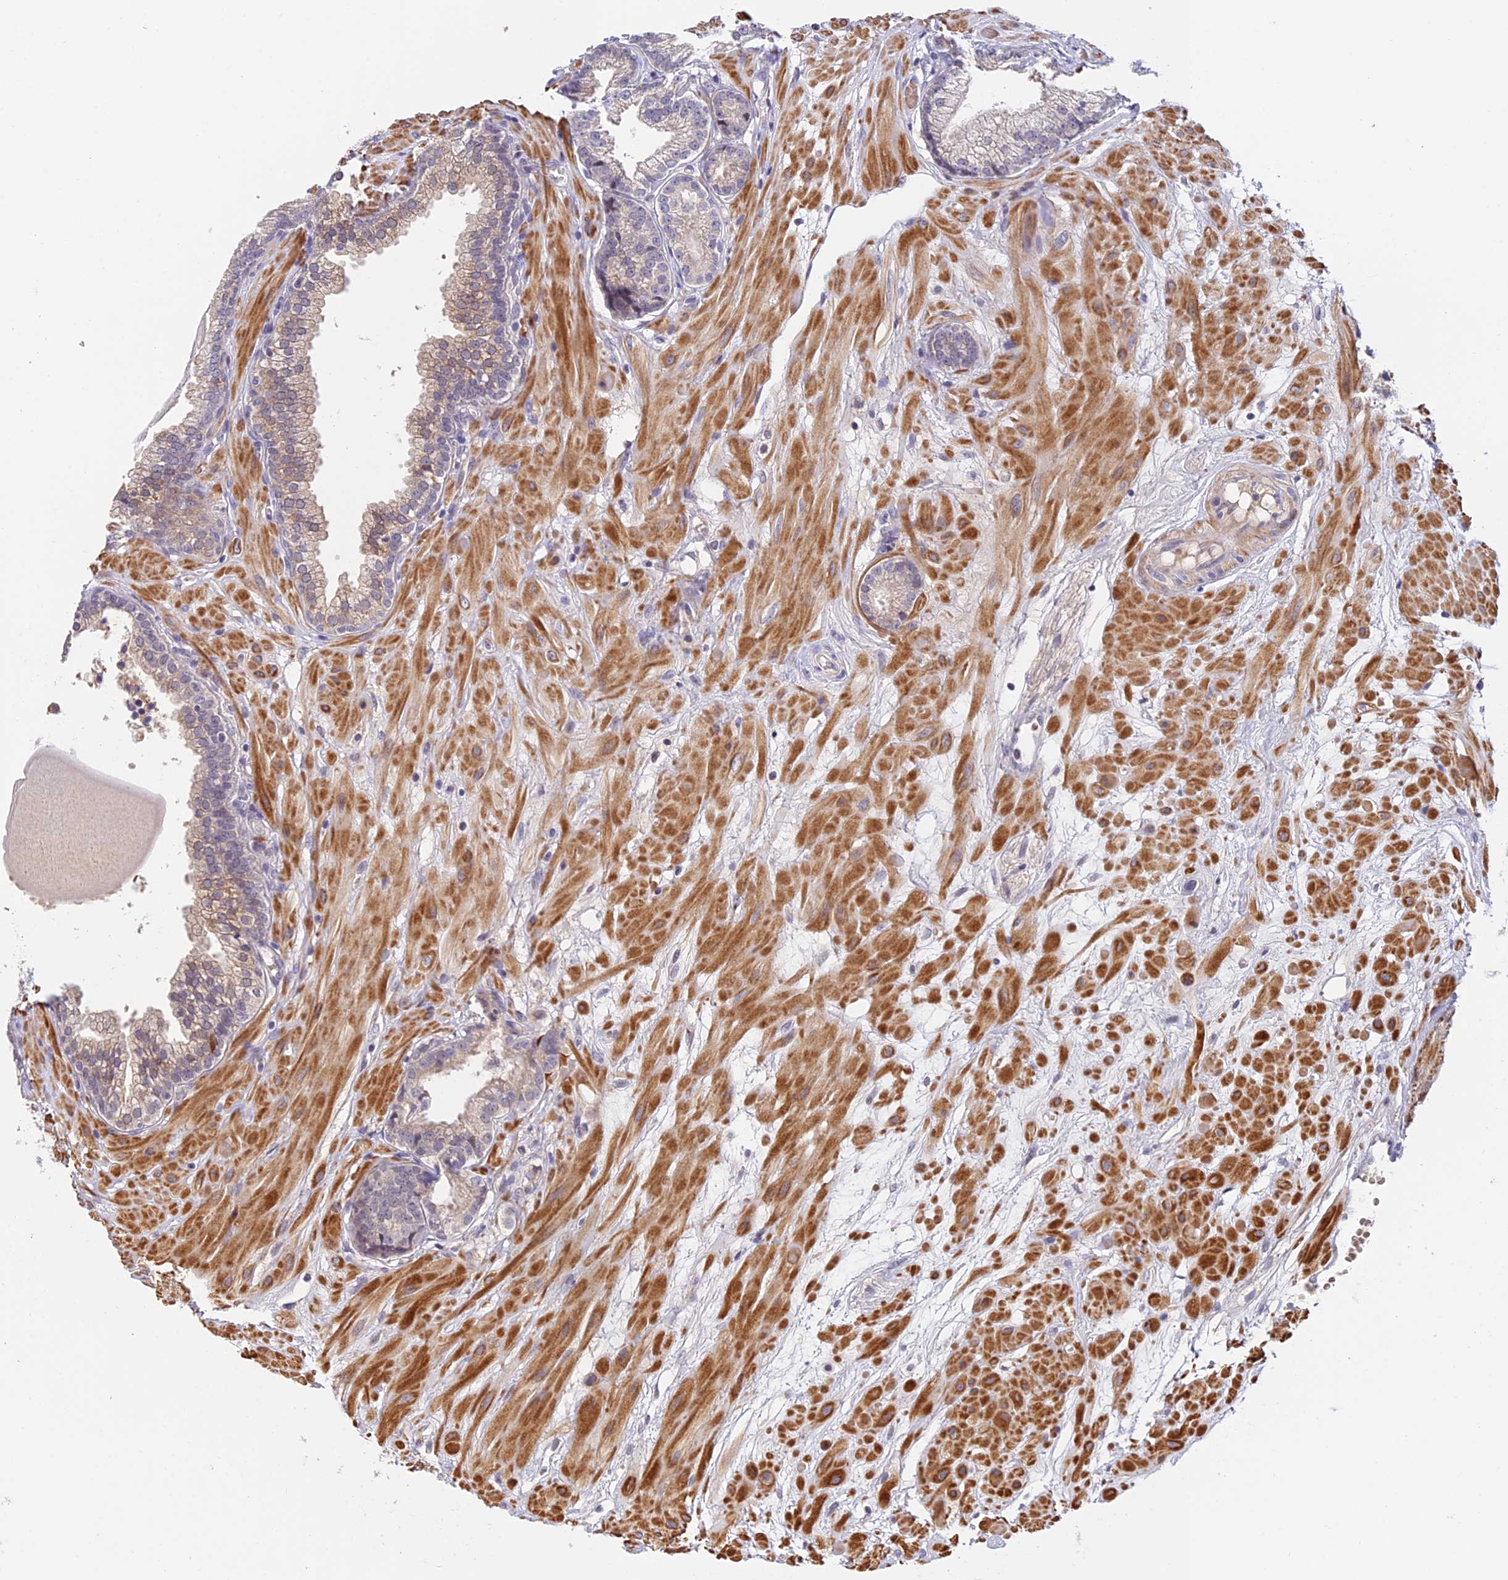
{"staining": {"intensity": "weak", "quantity": "<25%", "location": "cytoplasmic/membranous"}, "tissue": "prostate cancer", "cell_type": "Tumor cells", "image_type": "cancer", "snomed": [{"axis": "morphology", "description": "Adenocarcinoma, Low grade"}, {"axis": "topography", "description": "Prostate"}], "caption": "An IHC micrograph of prostate adenocarcinoma (low-grade) is shown. There is no staining in tumor cells of prostate adenocarcinoma (low-grade).", "gene": "CWH43", "patient": {"sex": "male", "age": 64}}